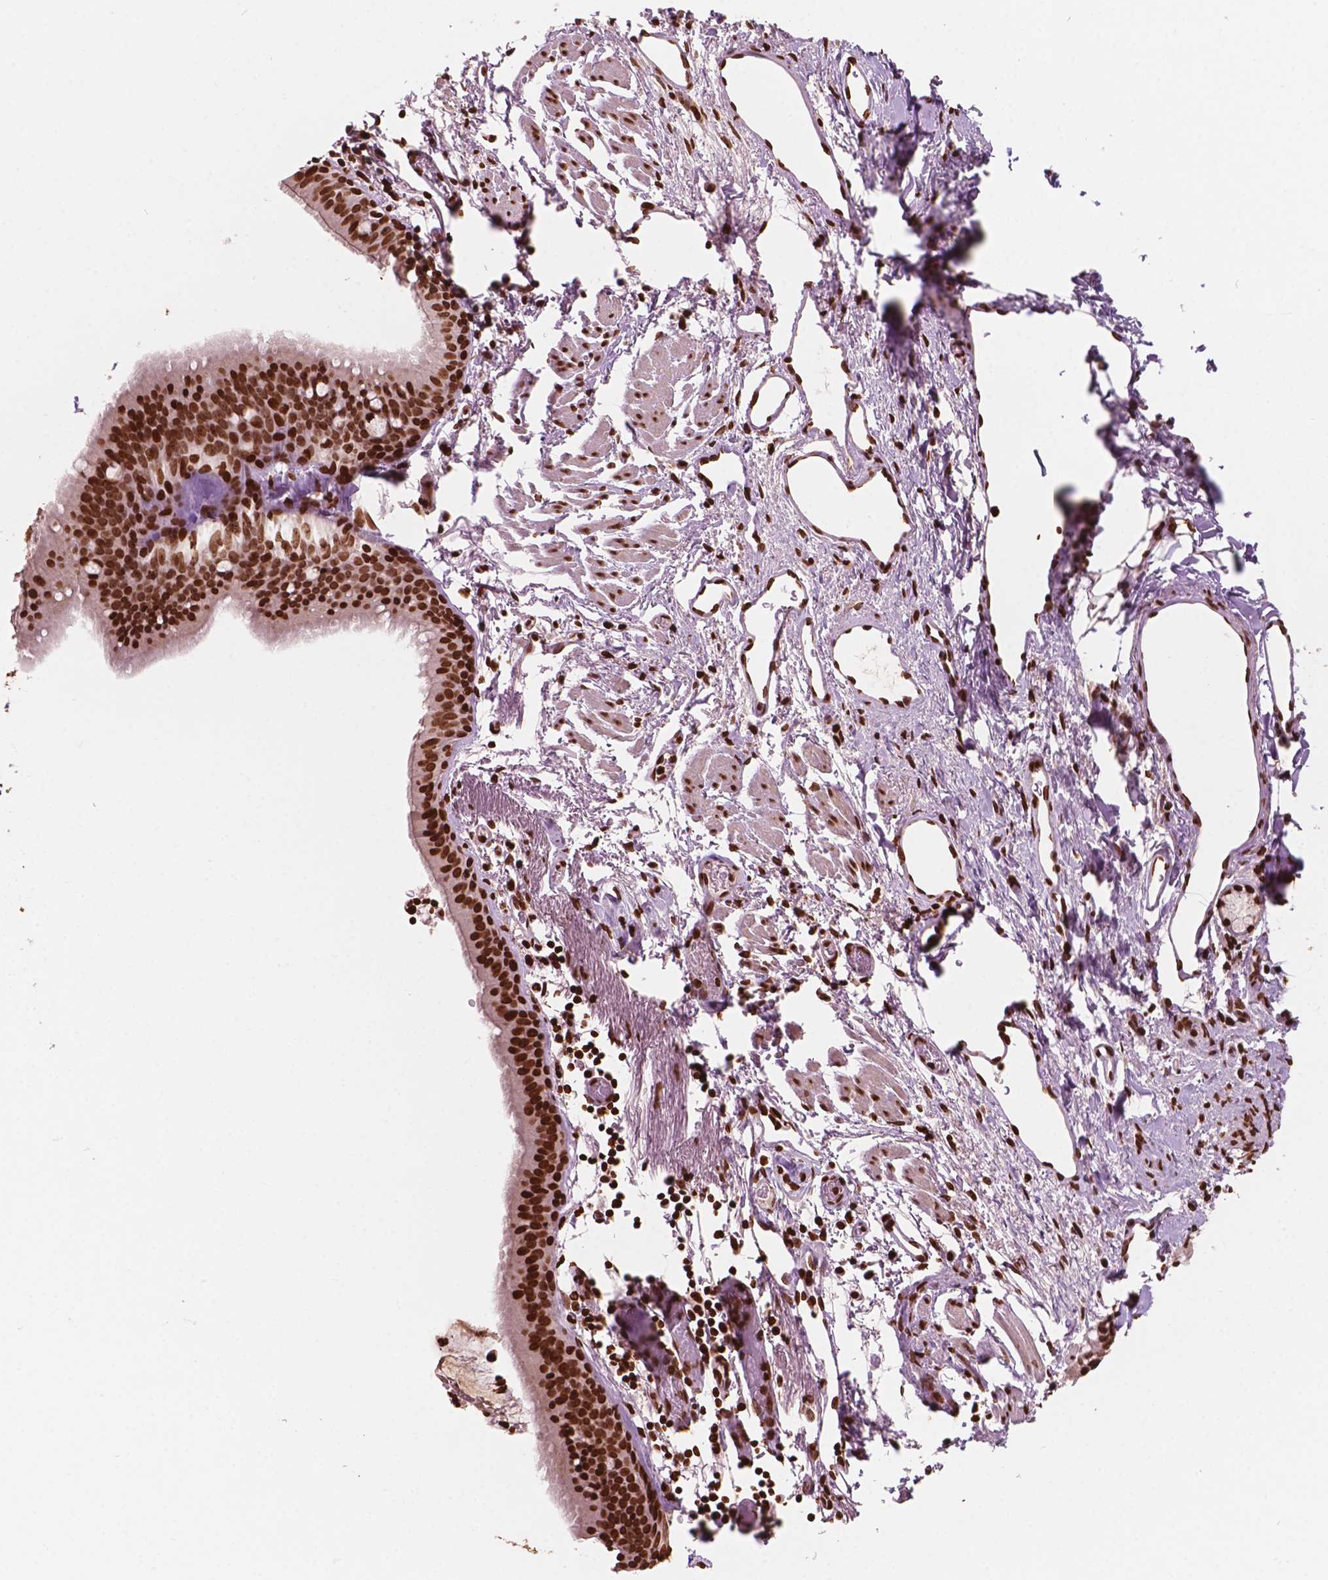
{"staining": {"intensity": "strong", "quantity": ">75%", "location": "nuclear"}, "tissue": "bronchus", "cell_type": "Respiratory epithelial cells", "image_type": "normal", "snomed": [{"axis": "morphology", "description": "Normal tissue, NOS"}, {"axis": "morphology", "description": "Adenocarcinoma, NOS"}, {"axis": "topography", "description": "Bronchus"}], "caption": "A histopathology image showing strong nuclear positivity in about >75% of respiratory epithelial cells in normal bronchus, as visualized by brown immunohistochemical staining.", "gene": "H3C7", "patient": {"sex": "male", "age": 68}}